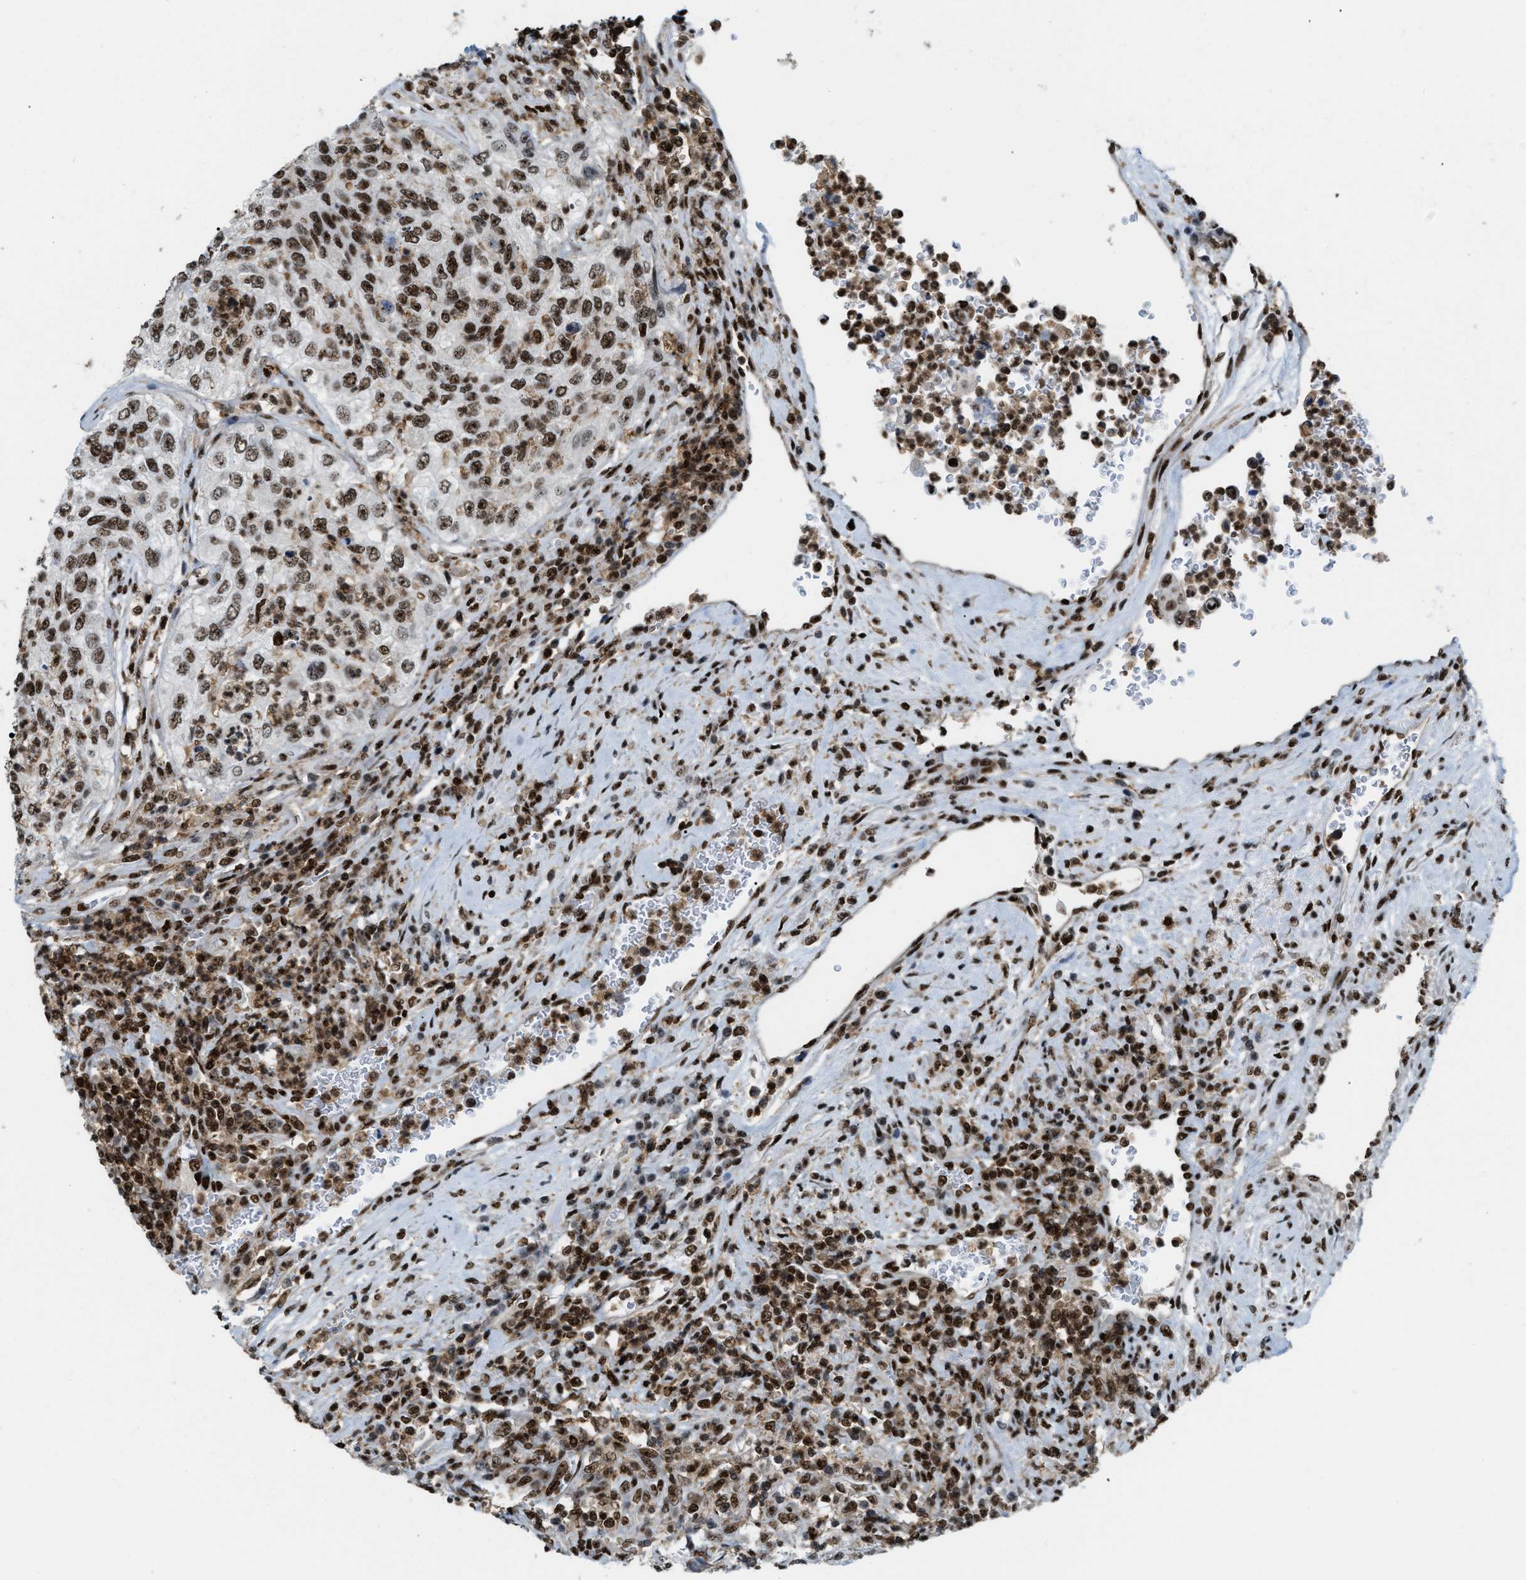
{"staining": {"intensity": "moderate", "quantity": ">75%", "location": "nuclear"}, "tissue": "urothelial cancer", "cell_type": "Tumor cells", "image_type": "cancer", "snomed": [{"axis": "morphology", "description": "Urothelial carcinoma, High grade"}, {"axis": "topography", "description": "Urinary bladder"}], "caption": "Immunohistochemical staining of urothelial cancer shows moderate nuclear protein staining in approximately >75% of tumor cells.", "gene": "NUMA1", "patient": {"sex": "female", "age": 60}}